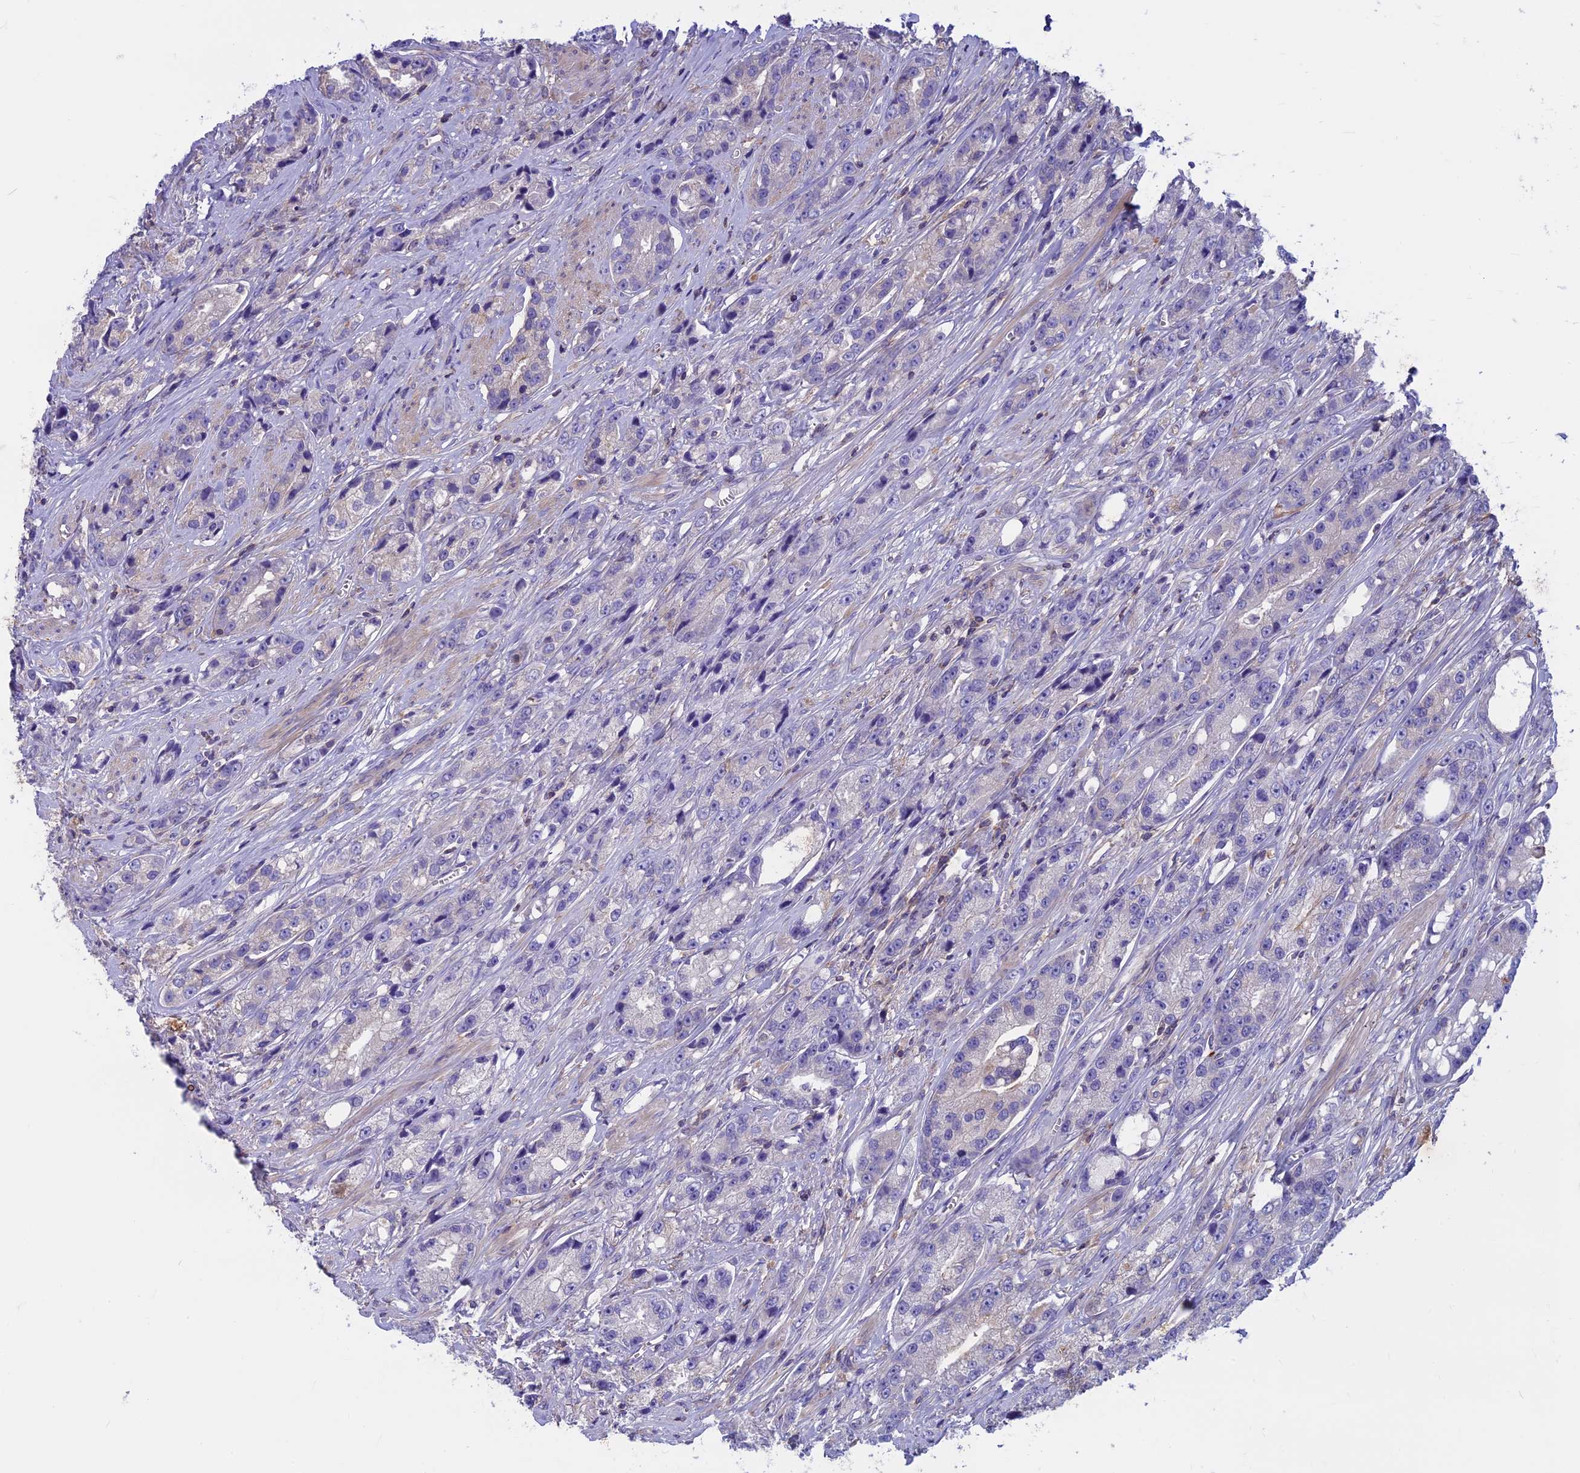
{"staining": {"intensity": "negative", "quantity": "none", "location": "none"}, "tissue": "prostate cancer", "cell_type": "Tumor cells", "image_type": "cancer", "snomed": [{"axis": "morphology", "description": "Adenocarcinoma, High grade"}, {"axis": "topography", "description": "Prostate"}], "caption": "DAB (3,3'-diaminobenzidine) immunohistochemical staining of prostate cancer exhibits no significant positivity in tumor cells.", "gene": "CDAN1", "patient": {"sex": "male", "age": 74}}